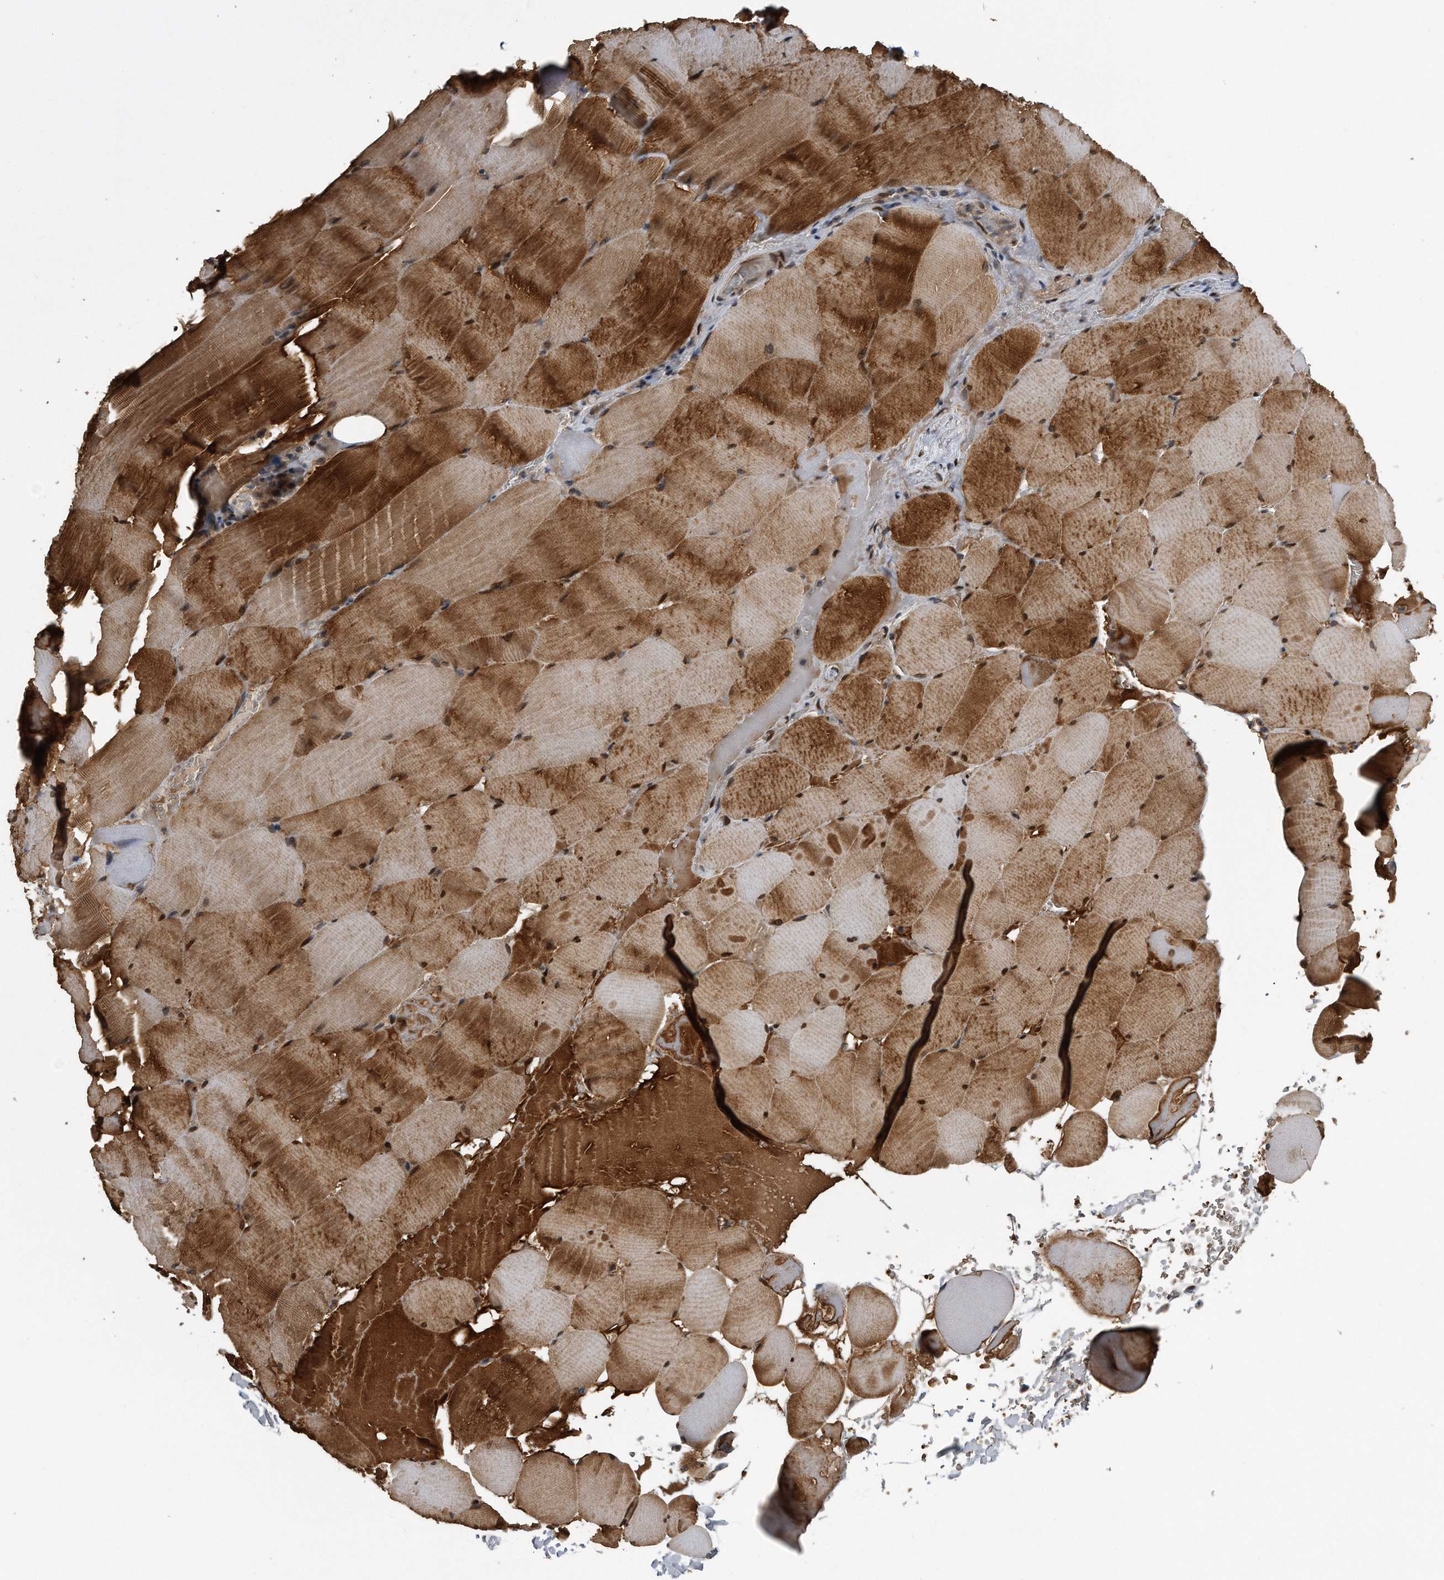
{"staining": {"intensity": "strong", "quantity": ">75%", "location": "cytoplasmic/membranous,nuclear"}, "tissue": "skeletal muscle", "cell_type": "Myocytes", "image_type": "normal", "snomed": [{"axis": "morphology", "description": "Normal tissue, NOS"}, {"axis": "topography", "description": "Skeletal muscle"}], "caption": "Protein staining of unremarkable skeletal muscle shows strong cytoplasmic/membranous,nuclear expression in about >75% of myocytes.", "gene": "ZNF79", "patient": {"sex": "male", "age": 62}}